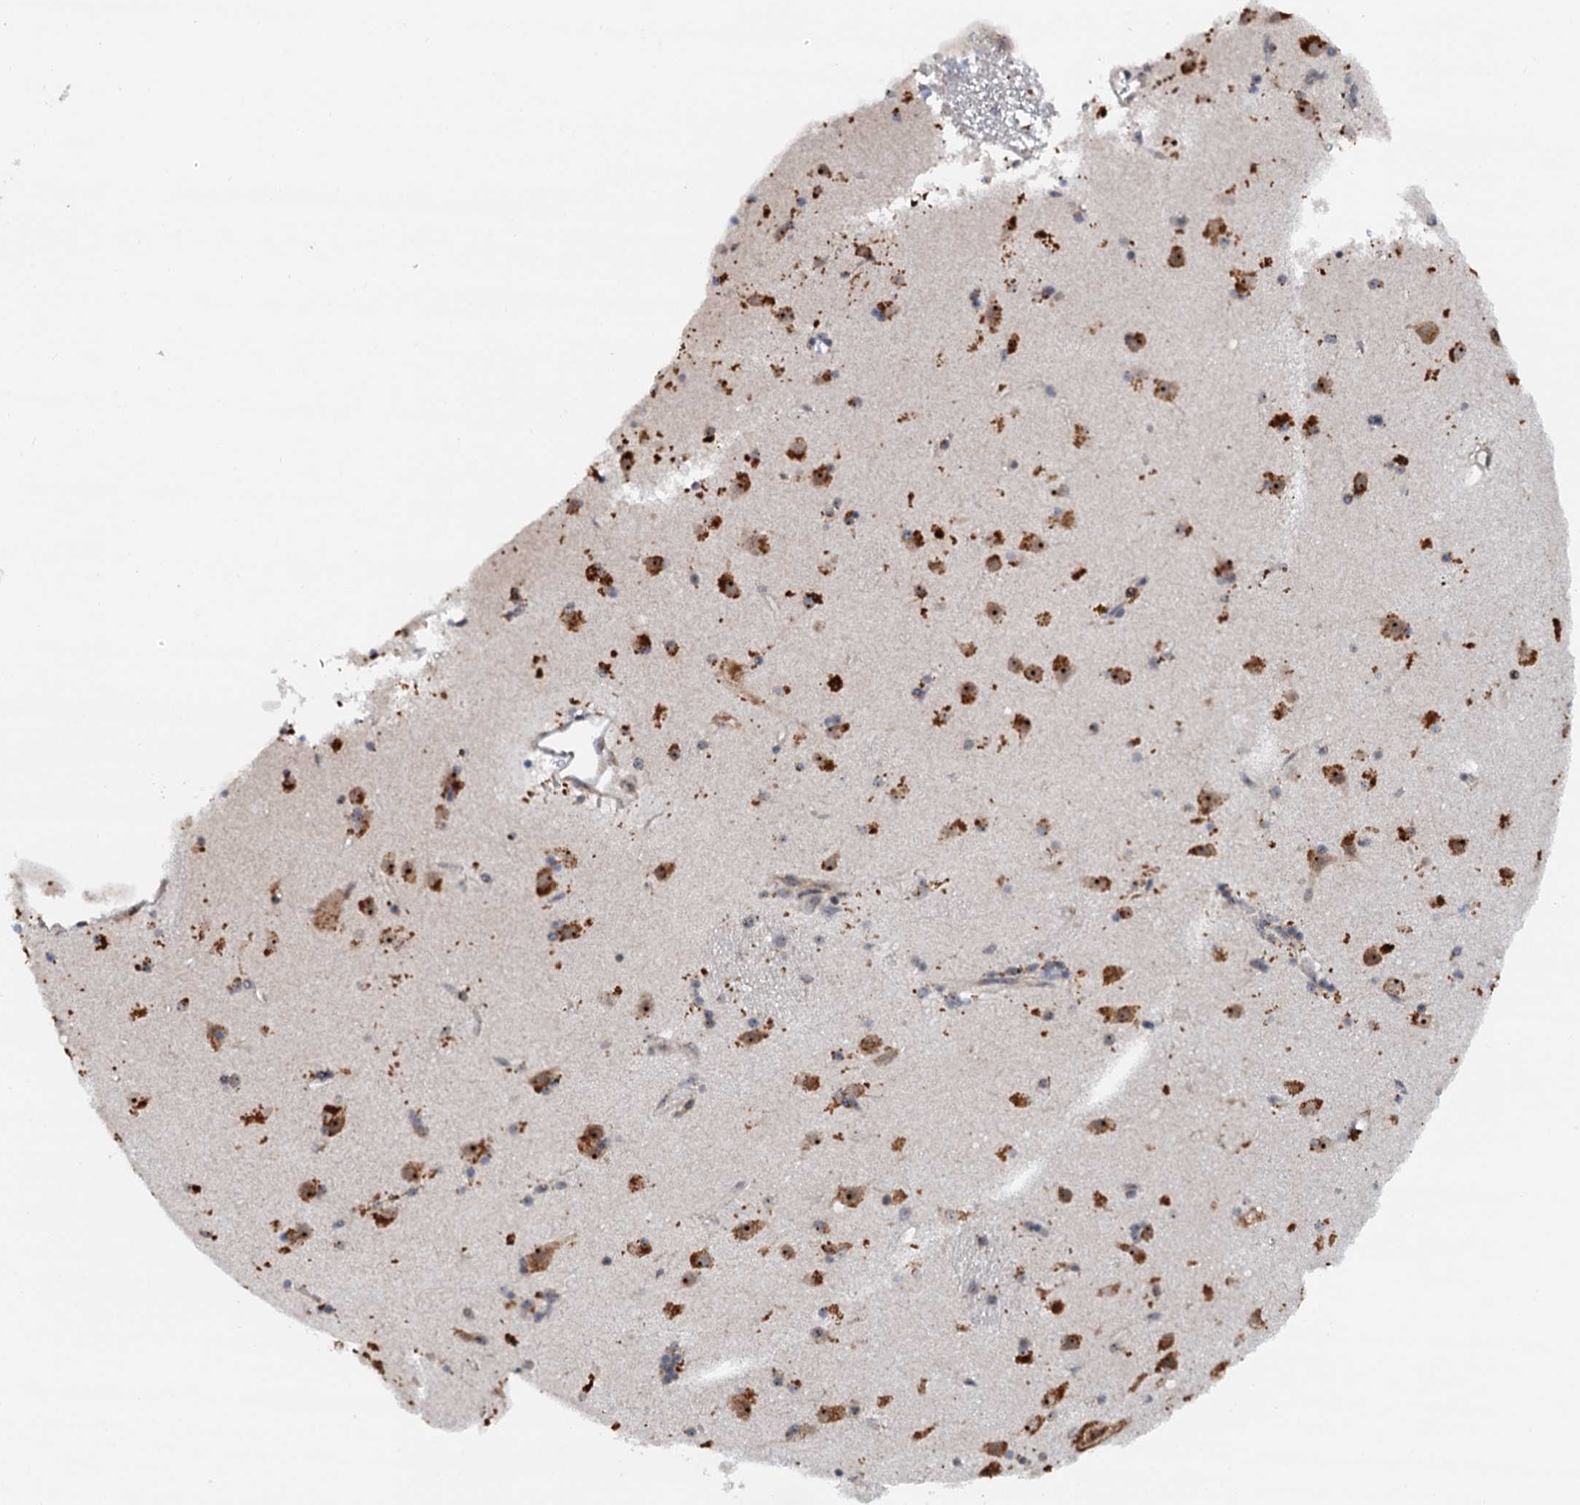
{"staining": {"intensity": "moderate", "quantity": ">75%", "location": "cytoplasmic/membranous,nuclear"}, "tissue": "caudate", "cell_type": "Glial cells", "image_type": "normal", "snomed": [{"axis": "morphology", "description": "Normal tissue, NOS"}, {"axis": "topography", "description": "Lateral ventricle wall"}], "caption": "Immunohistochemistry (IHC) (DAB) staining of unremarkable human caudate demonstrates moderate cytoplasmic/membranous,nuclear protein positivity in approximately >75% of glial cells. Nuclei are stained in blue.", "gene": "DNAJC21", "patient": {"sex": "male", "age": 70}}